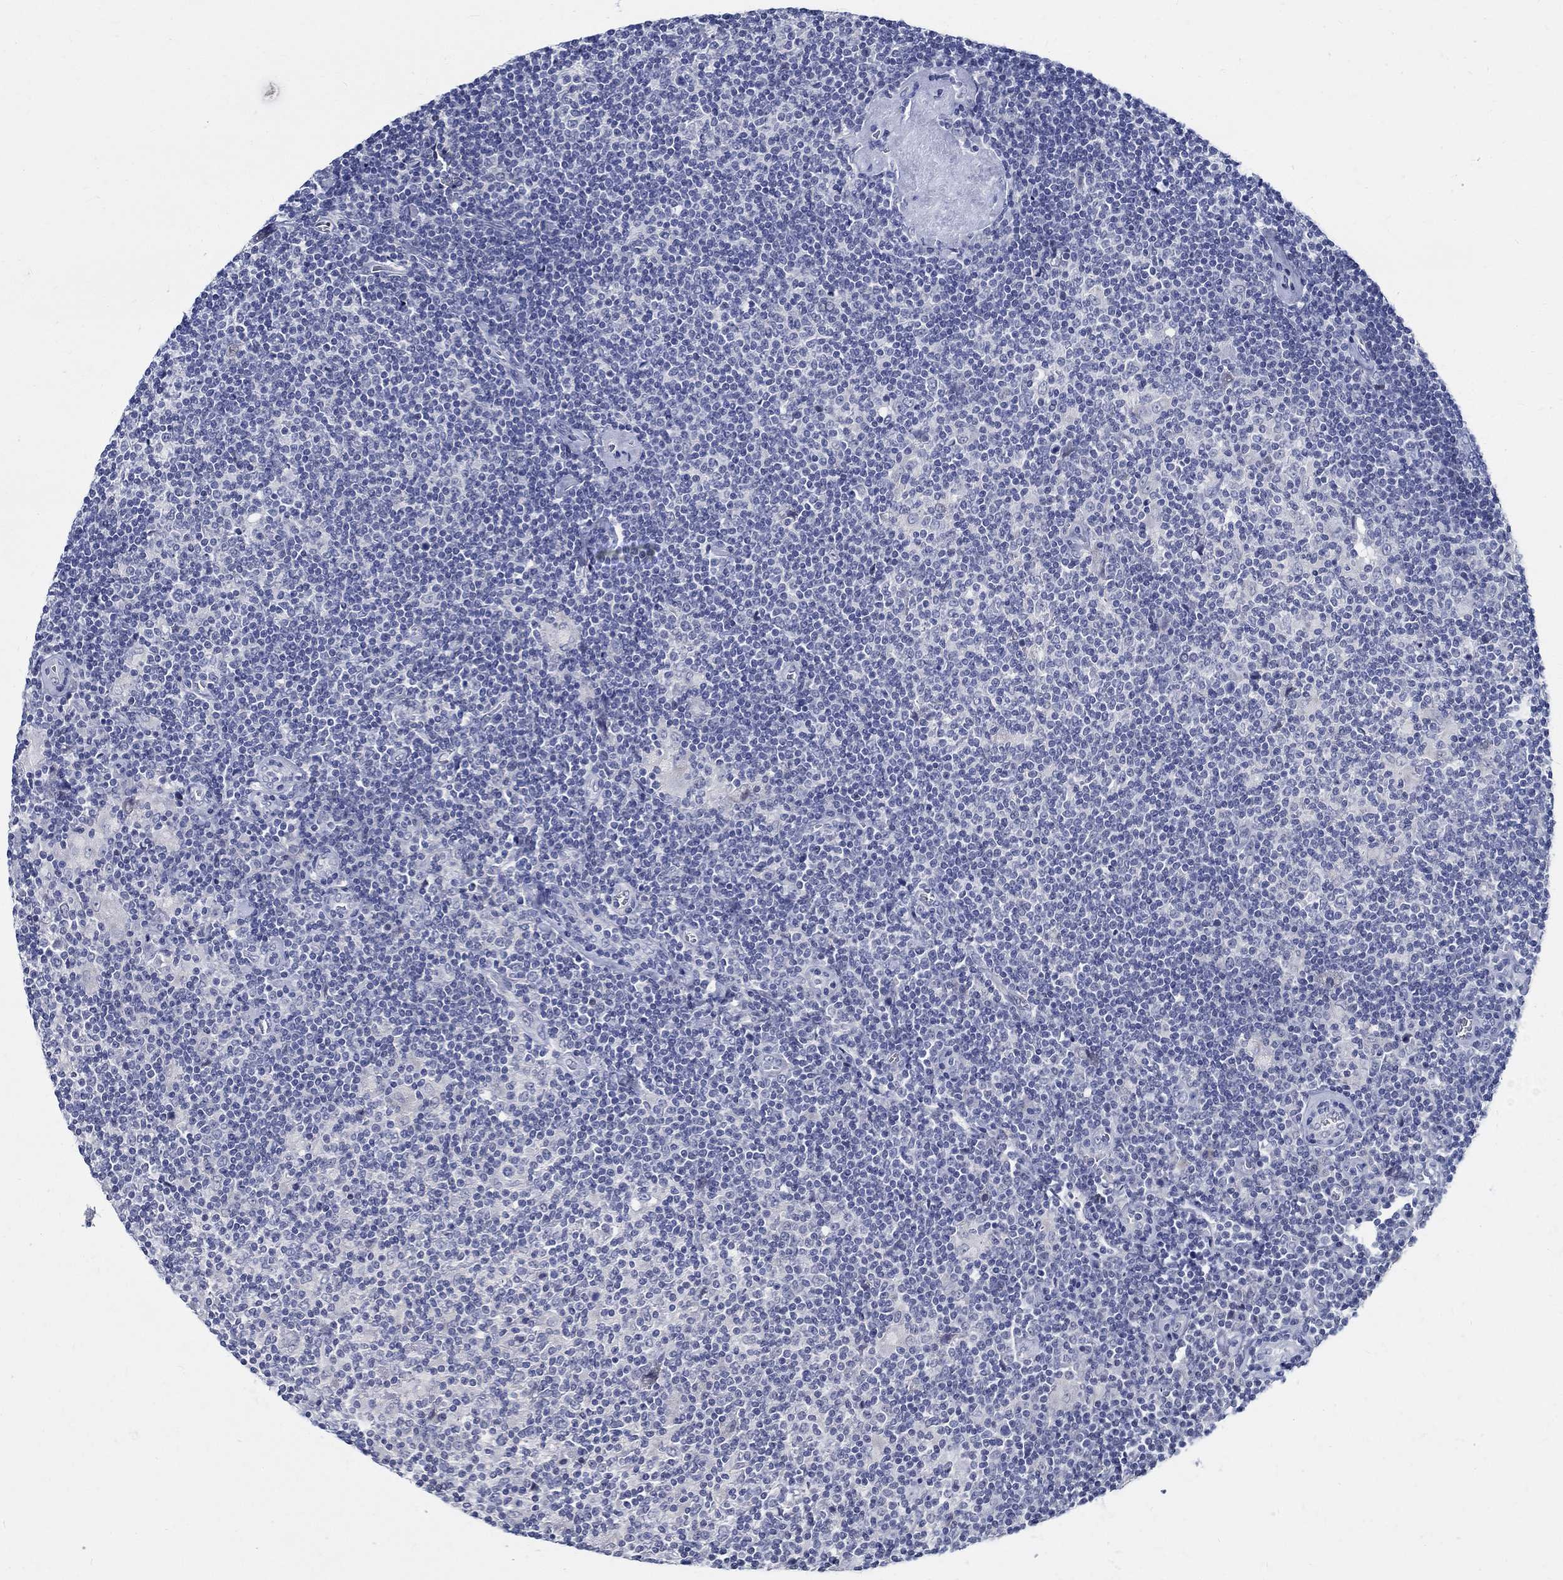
{"staining": {"intensity": "negative", "quantity": "none", "location": "none"}, "tissue": "lymphoma", "cell_type": "Tumor cells", "image_type": "cancer", "snomed": [{"axis": "morphology", "description": "Hodgkin's disease, NOS"}, {"axis": "topography", "description": "Lymph node"}], "caption": "A photomicrograph of human Hodgkin's disease is negative for staining in tumor cells.", "gene": "CETN1", "patient": {"sex": "male", "age": 40}}